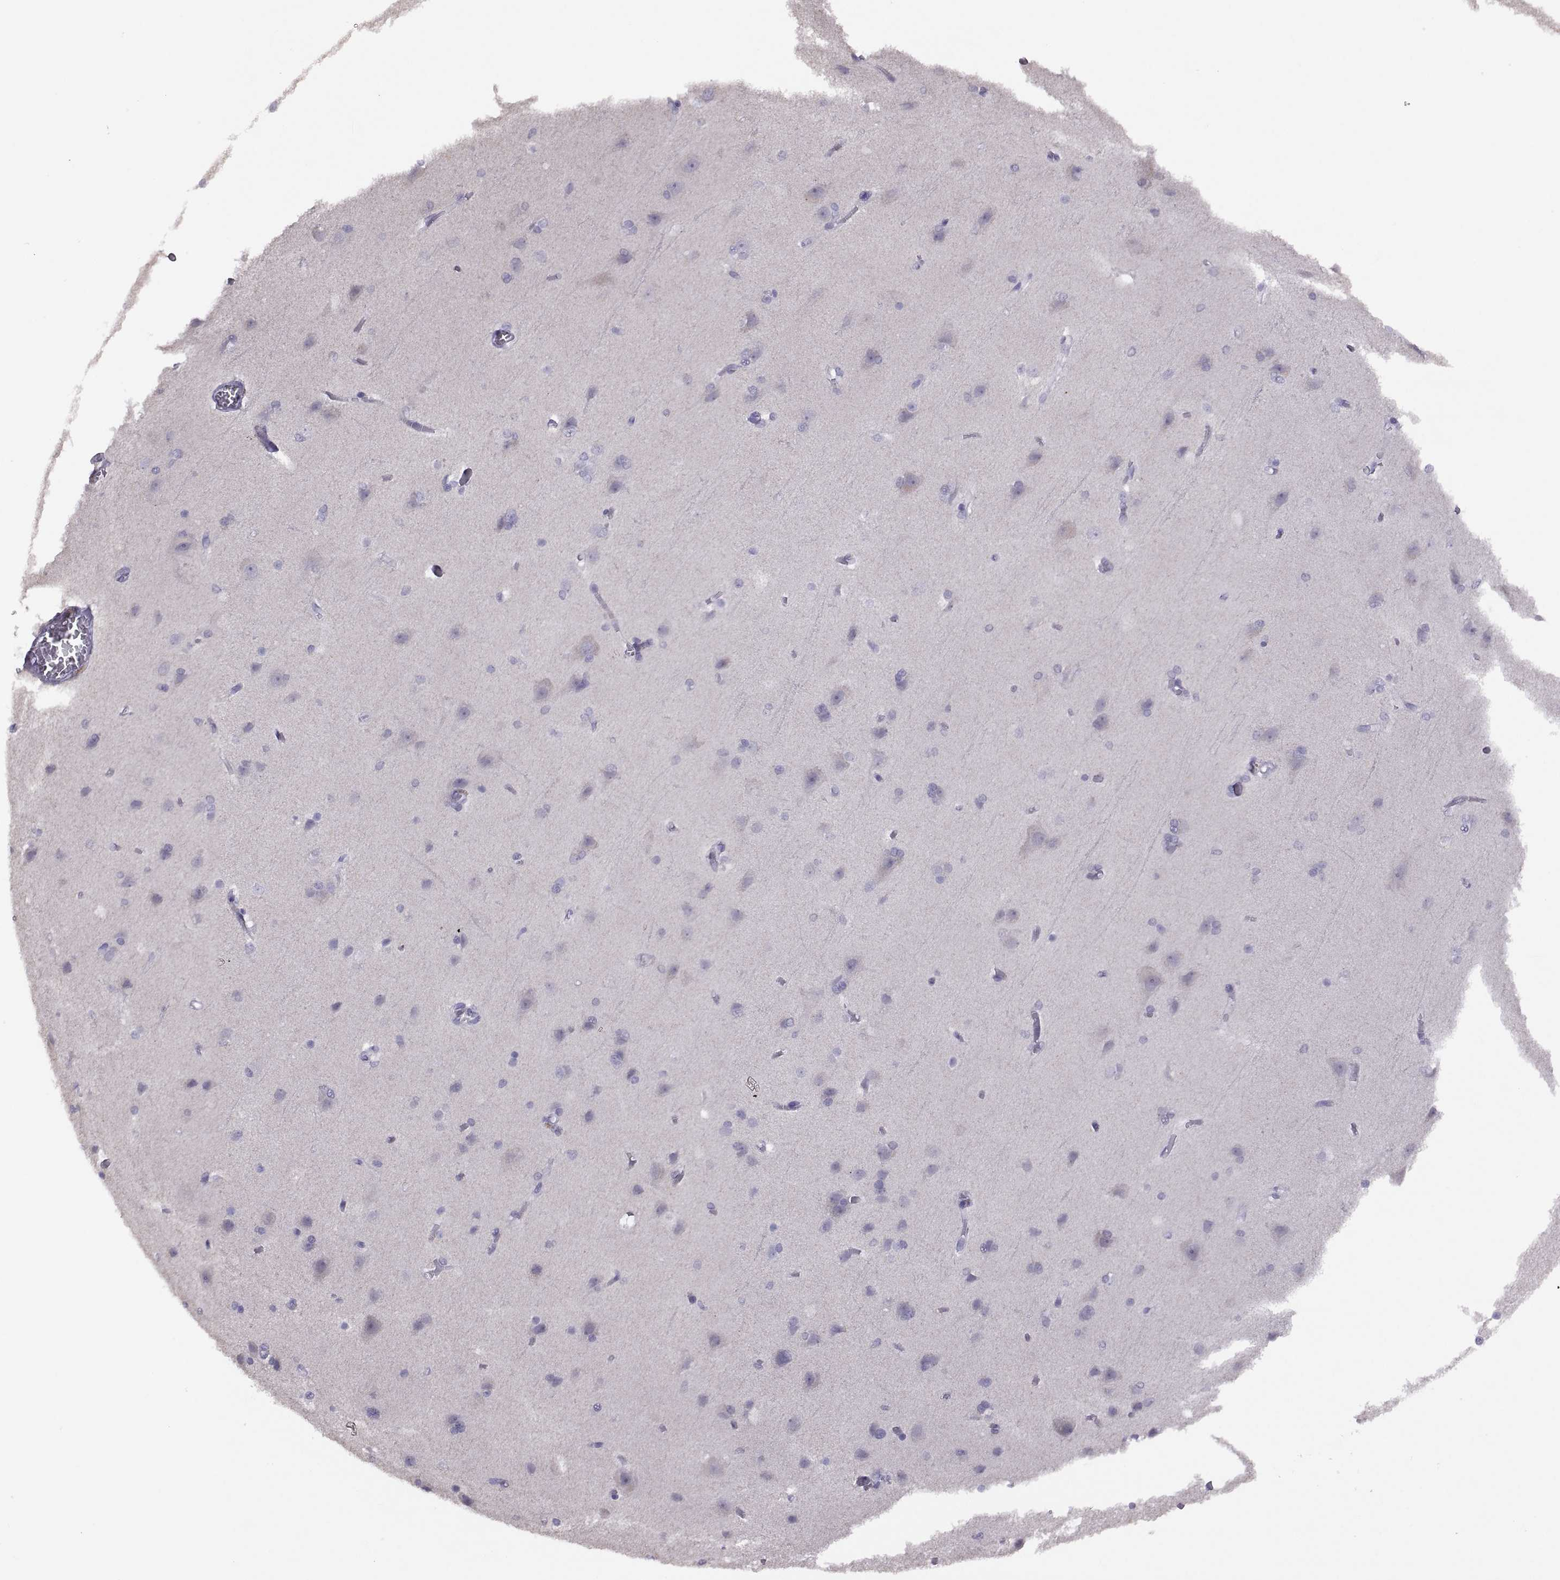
{"staining": {"intensity": "negative", "quantity": "none", "location": "none"}, "tissue": "cerebral cortex", "cell_type": "Endothelial cells", "image_type": "normal", "snomed": [{"axis": "morphology", "description": "Normal tissue, NOS"}, {"axis": "topography", "description": "Cerebral cortex"}], "caption": "Immunohistochemistry image of benign cerebral cortex: human cerebral cortex stained with DAB shows no significant protein positivity in endothelial cells. (Immunohistochemistry, brightfield microscopy, high magnification).", "gene": "TBX19", "patient": {"sex": "male", "age": 37}}